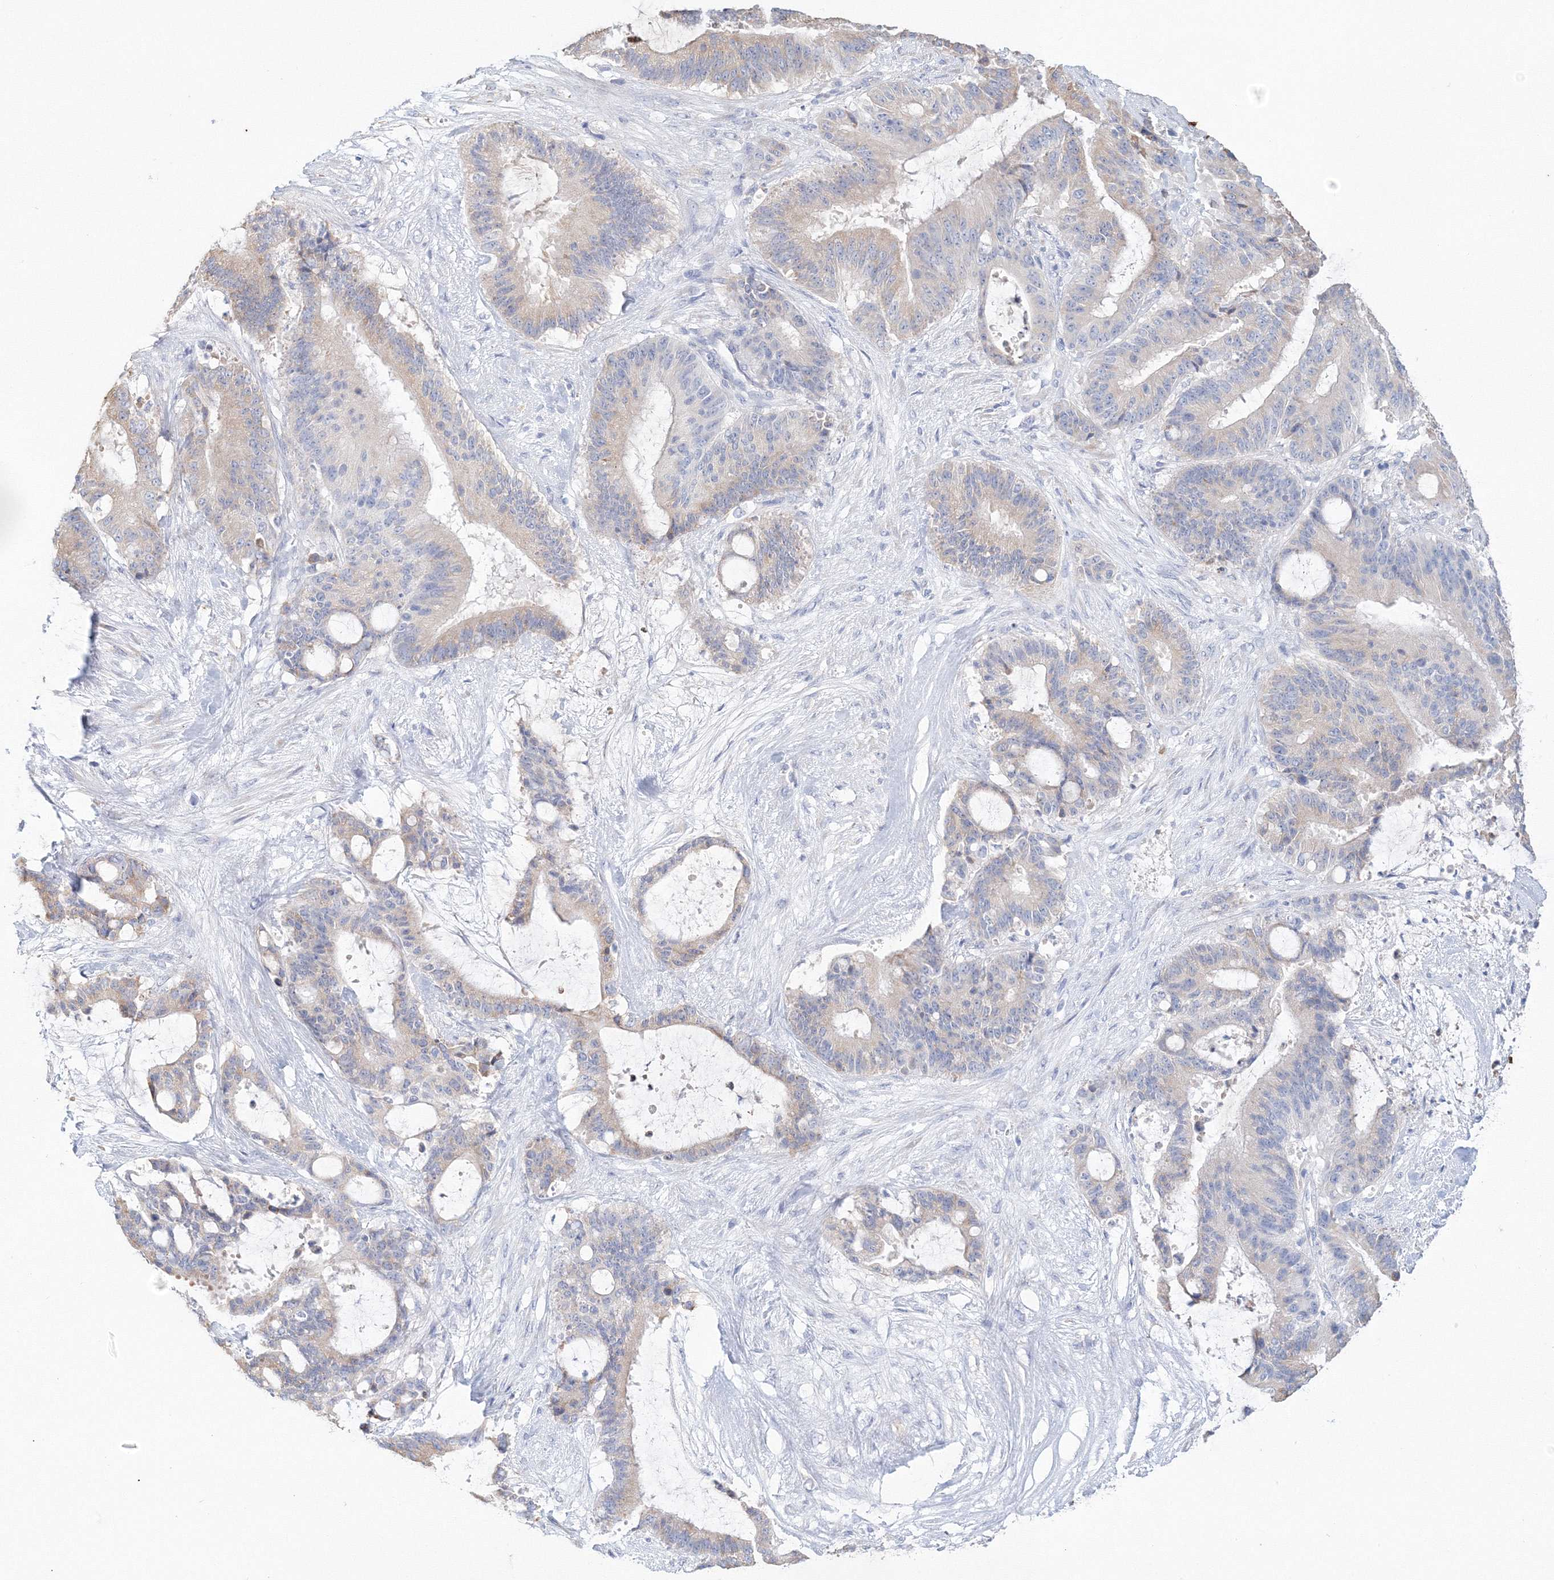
{"staining": {"intensity": "weak", "quantity": ">75%", "location": "cytoplasmic/membranous"}, "tissue": "liver cancer", "cell_type": "Tumor cells", "image_type": "cancer", "snomed": [{"axis": "morphology", "description": "Normal tissue, NOS"}, {"axis": "morphology", "description": "Cholangiocarcinoma"}, {"axis": "topography", "description": "Liver"}, {"axis": "topography", "description": "Peripheral nerve tissue"}], "caption": "A histopathology image showing weak cytoplasmic/membranous positivity in approximately >75% of tumor cells in liver cancer, as visualized by brown immunohistochemical staining.", "gene": "VSIG1", "patient": {"sex": "female", "age": 73}}